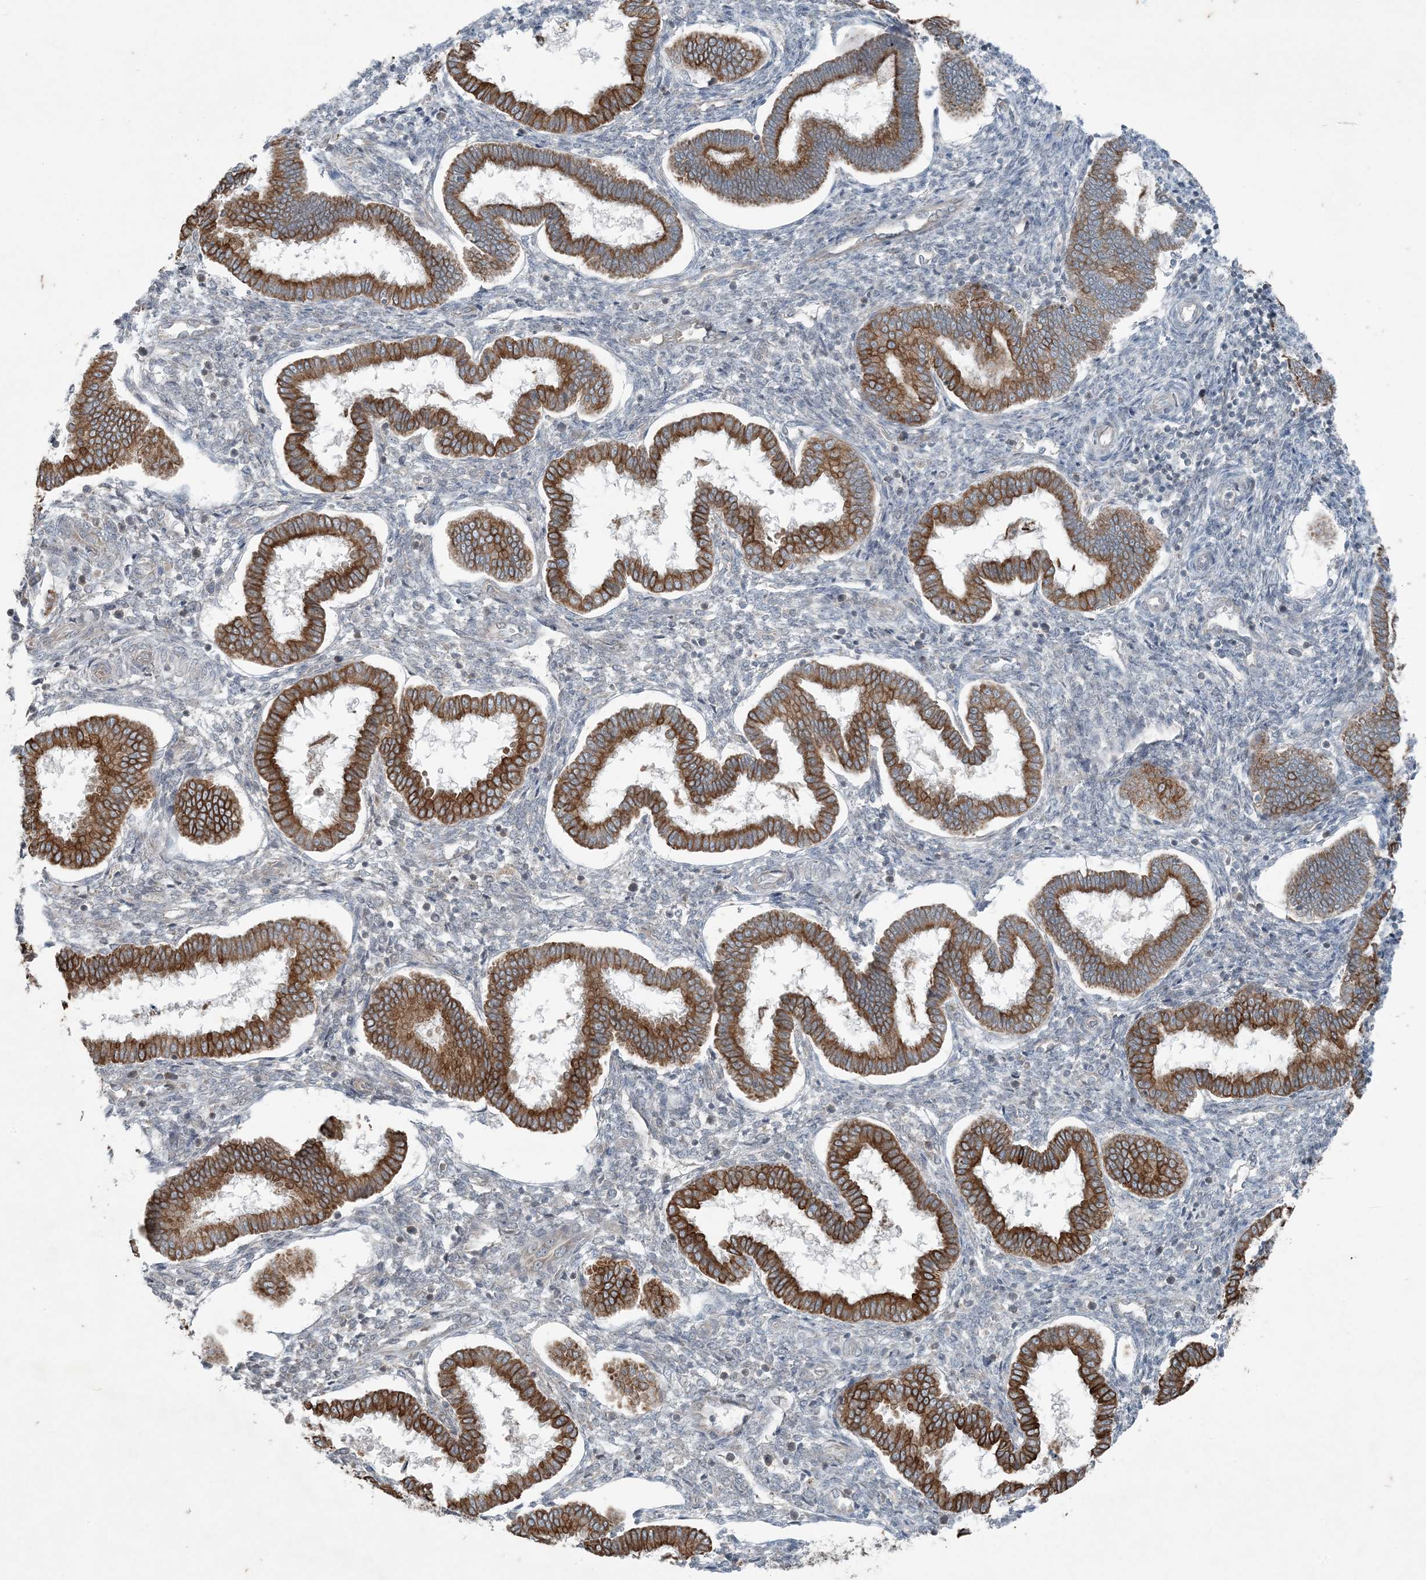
{"staining": {"intensity": "negative", "quantity": "none", "location": "none"}, "tissue": "endometrium", "cell_type": "Cells in endometrial stroma", "image_type": "normal", "snomed": [{"axis": "morphology", "description": "Normal tissue, NOS"}, {"axis": "topography", "description": "Endometrium"}], "caption": "High magnification brightfield microscopy of benign endometrium stained with DAB (brown) and counterstained with hematoxylin (blue): cells in endometrial stroma show no significant staining.", "gene": "PC", "patient": {"sex": "female", "age": 24}}